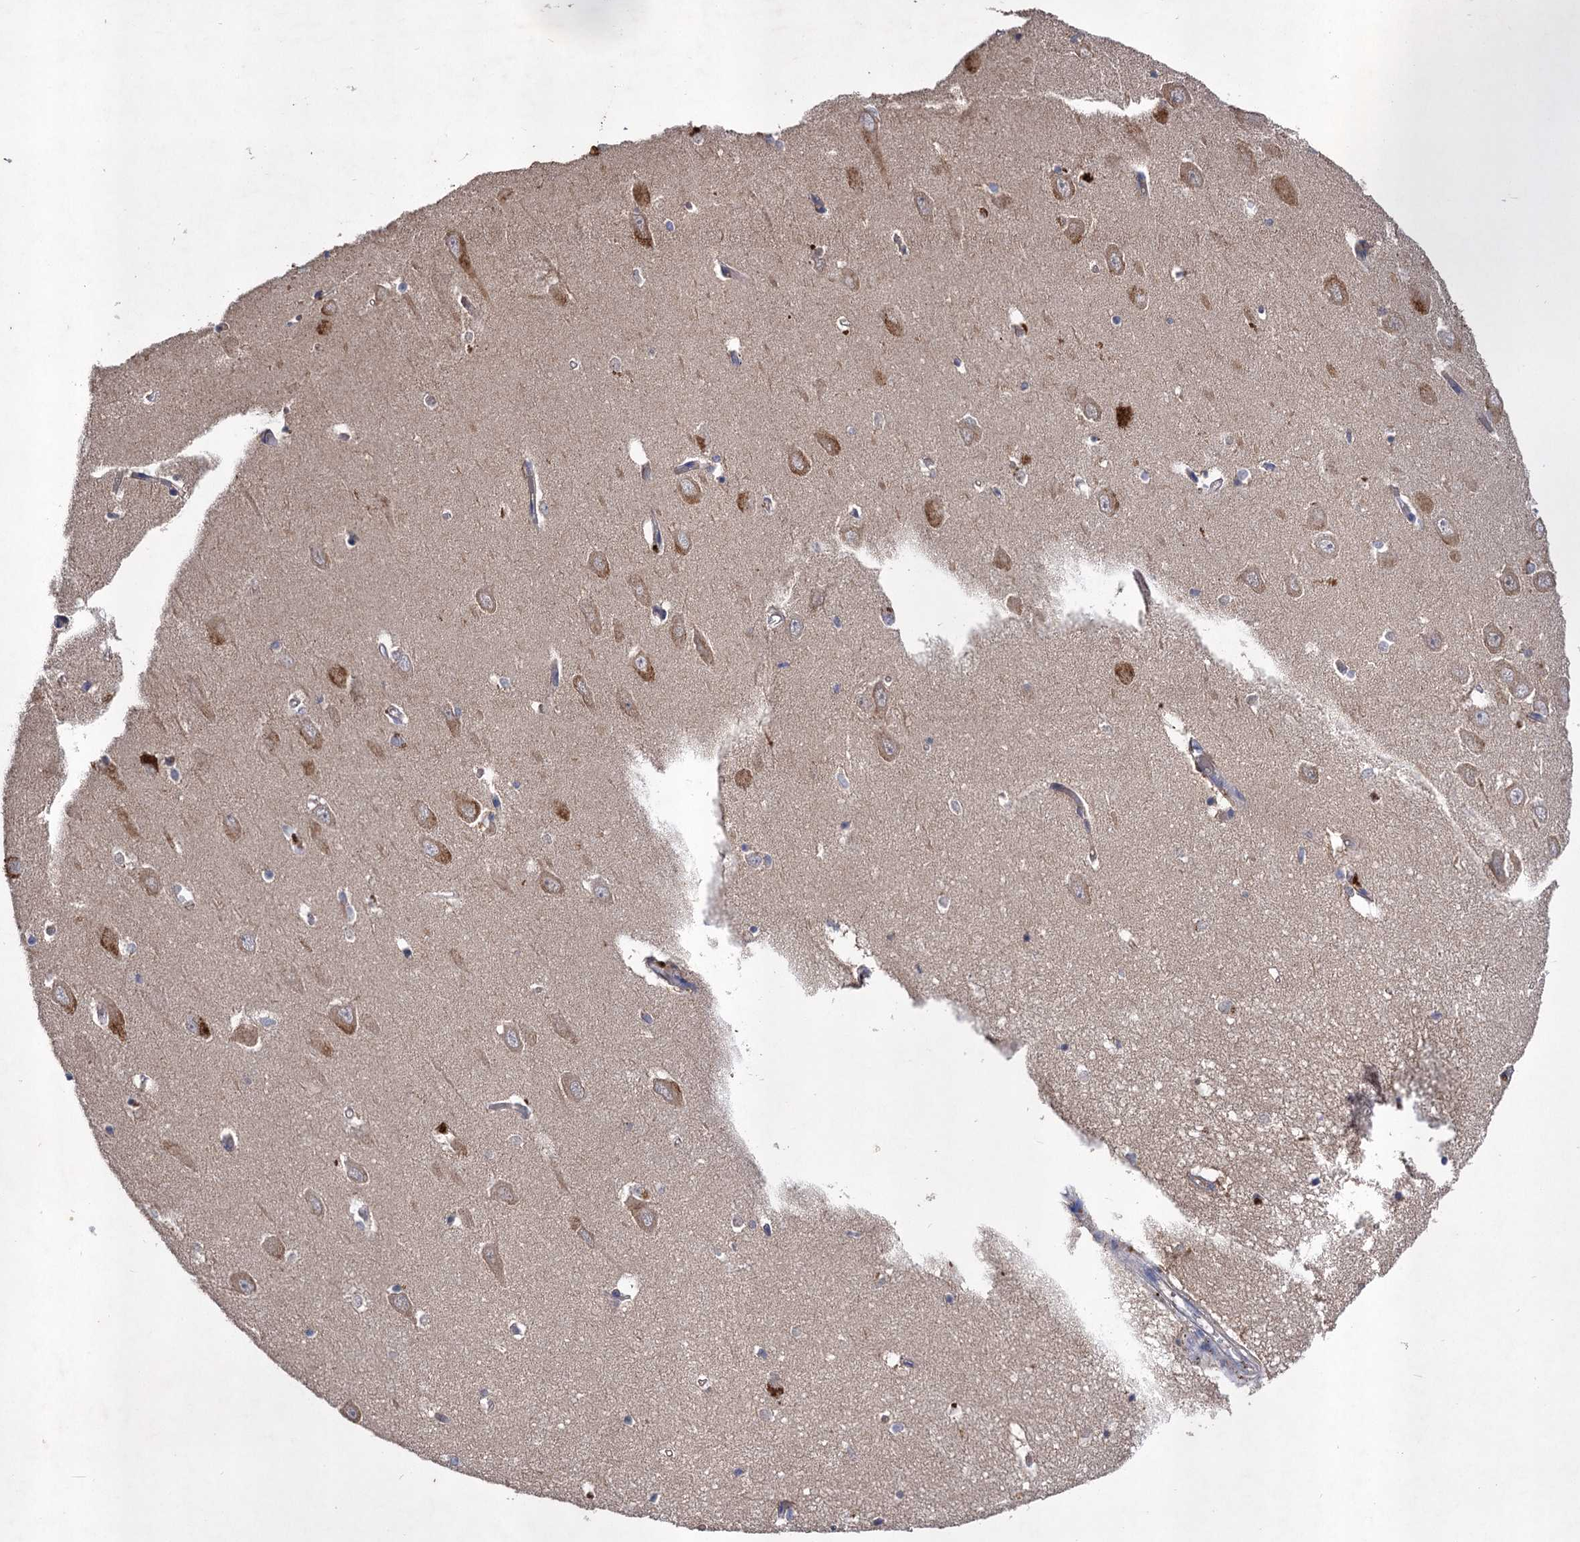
{"staining": {"intensity": "negative", "quantity": "none", "location": "none"}, "tissue": "hippocampus", "cell_type": "Glial cells", "image_type": "normal", "snomed": [{"axis": "morphology", "description": "Normal tissue, NOS"}, {"axis": "topography", "description": "Hippocampus"}], "caption": "High power microscopy image of an immunohistochemistry (IHC) photomicrograph of benign hippocampus, revealing no significant staining in glial cells.", "gene": "USP50", "patient": {"sex": "male", "age": 70}}